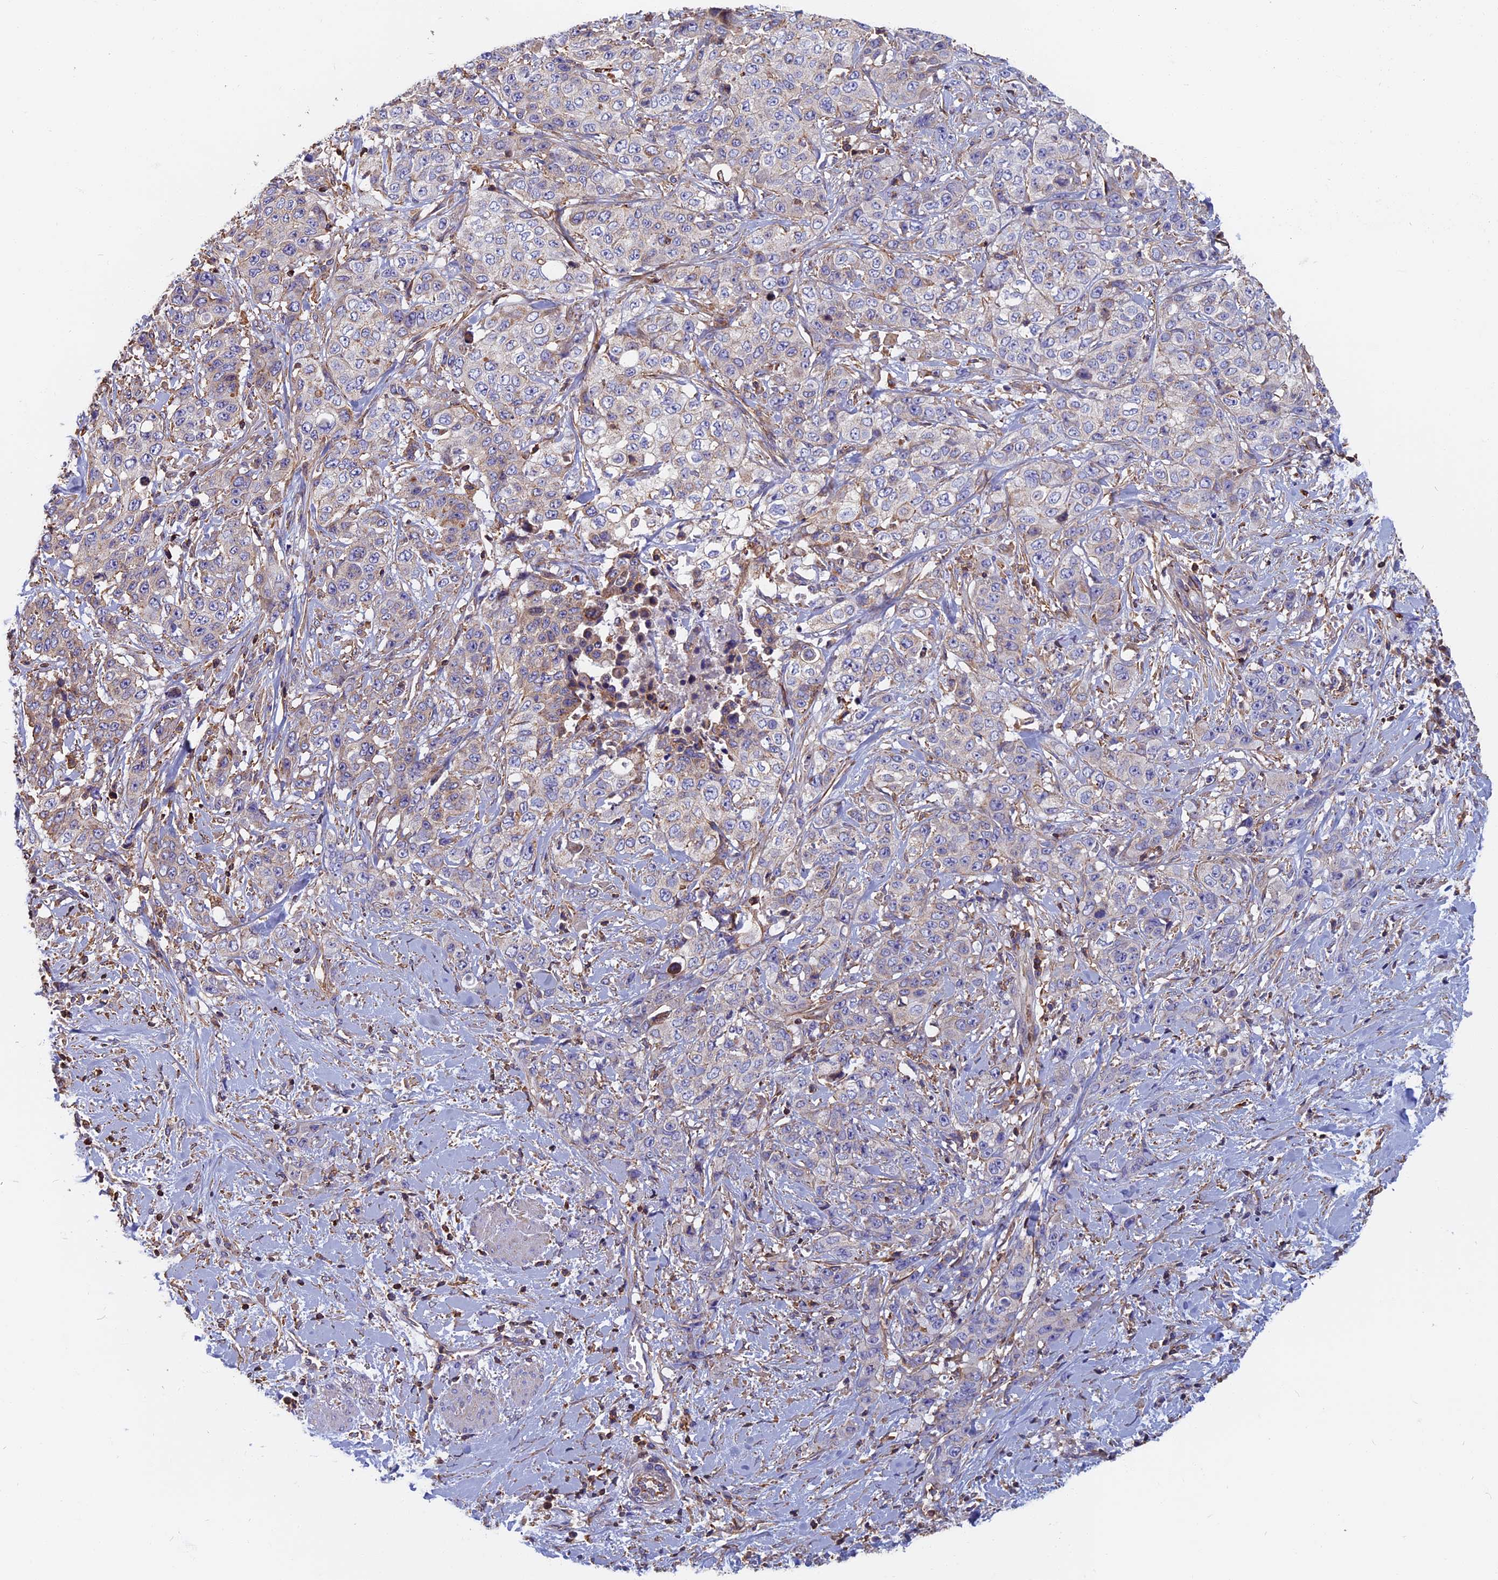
{"staining": {"intensity": "negative", "quantity": "none", "location": "none"}, "tissue": "stomach cancer", "cell_type": "Tumor cells", "image_type": "cancer", "snomed": [{"axis": "morphology", "description": "Adenocarcinoma, NOS"}, {"axis": "topography", "description": "Stomach, upper"}], "caption": "Stomach cancer (adenocarcinoma) stained for a protein using immunohistochemistry exhibits no positivity tumor cells.", "gene": "HSD17B8", "patient": {"sex": "male", "age": 62}}